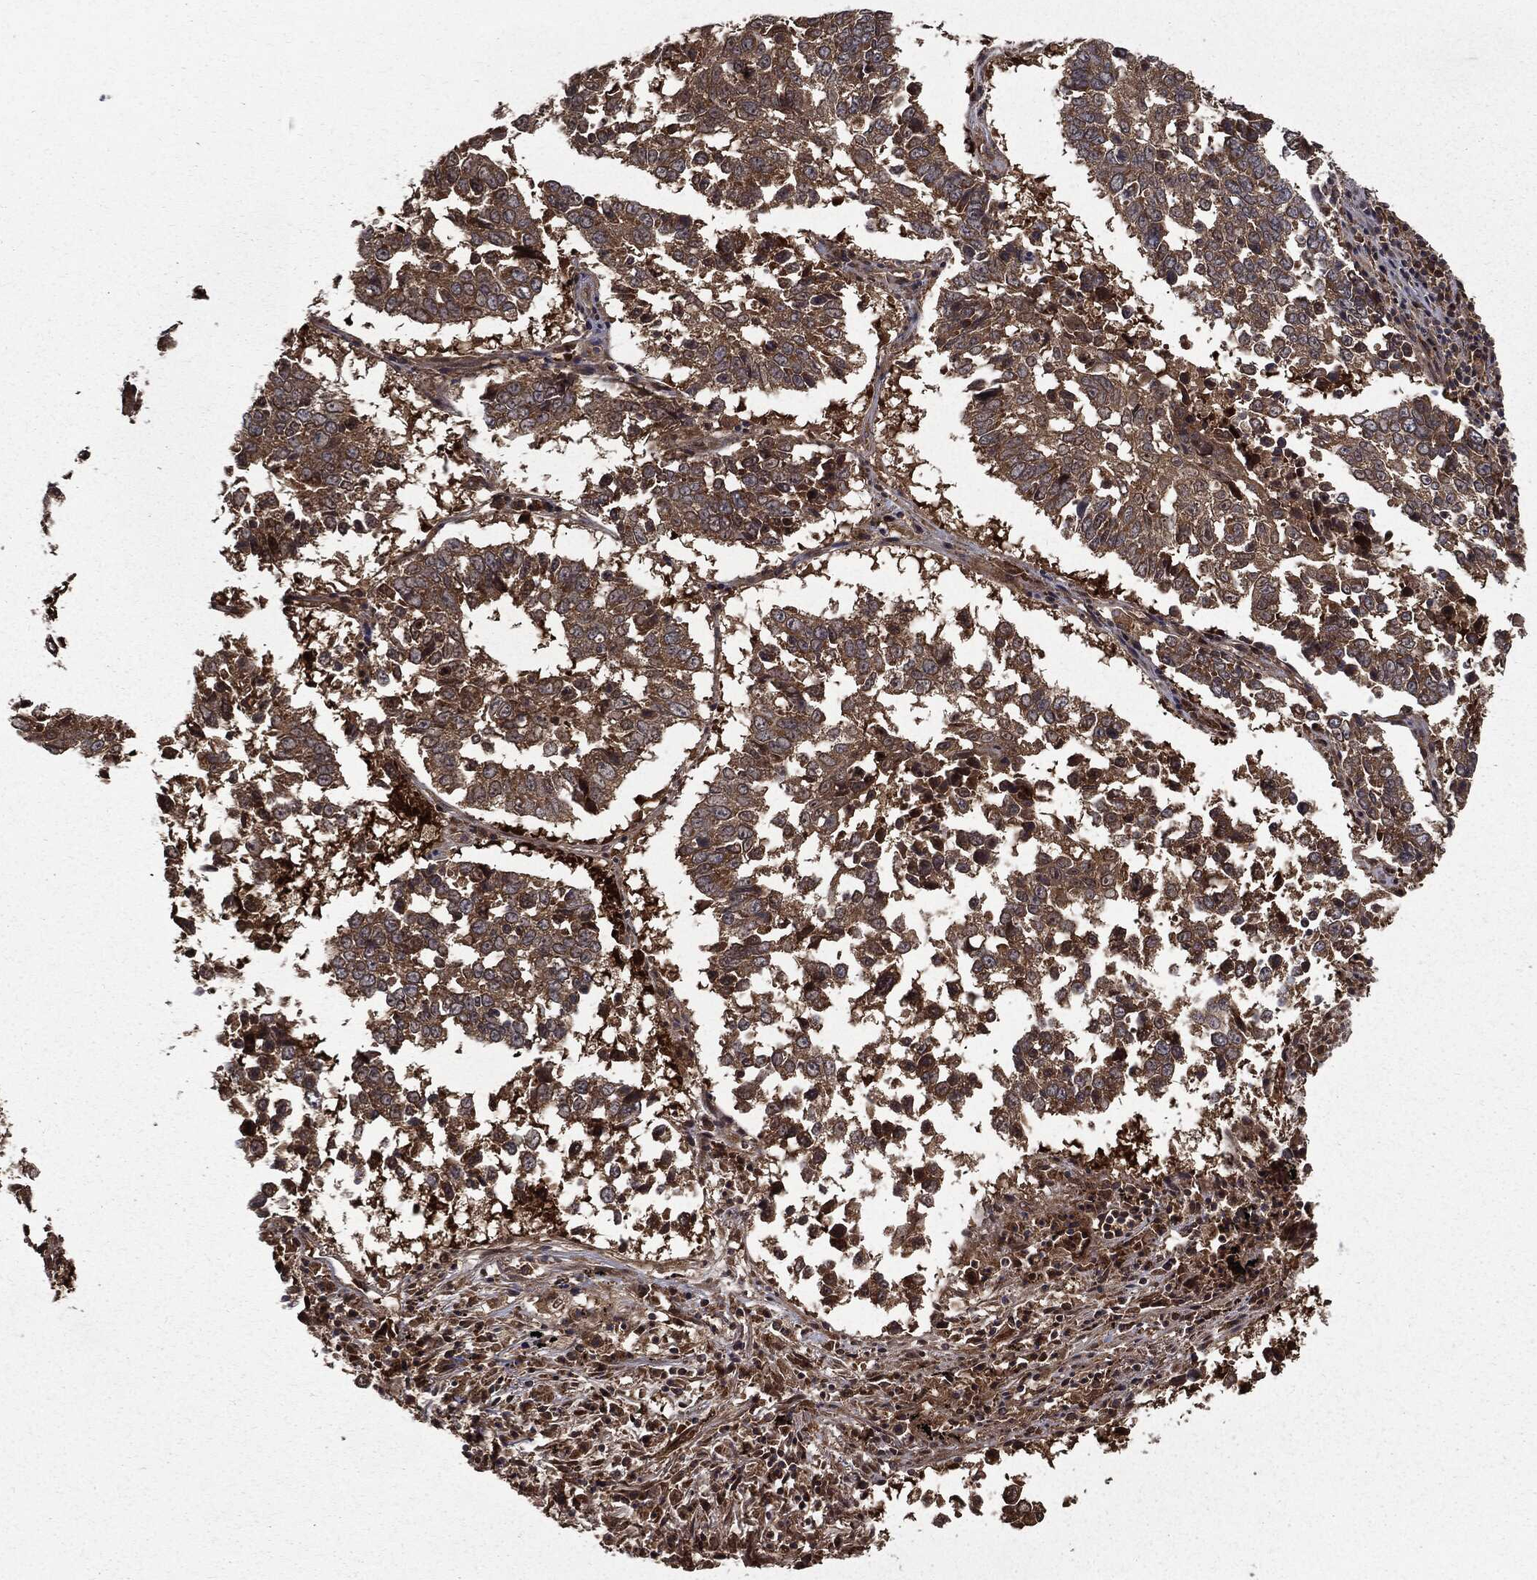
{"staining": {"intensity": "moderate", "quantity": ">75%", "location": "cytoplasmic/membranous"}, "tissue": "lung cancer", "cell_type": "Tumor cells", "image_type": "cancer", "snomed": [{"axis": "morphology", "description": "Squamous cell carcinoma, NOS"}, {"axis": "topography", "description": "Lung"}], "caption": "Brown immunohistochemical staining in lung squamous cell carcinoma shows moderate cytoplasmic/membranous expression in approximately >75% of tumor cells.", "gene": "HTT", "patient": {"sex": "male", "age": 82}}